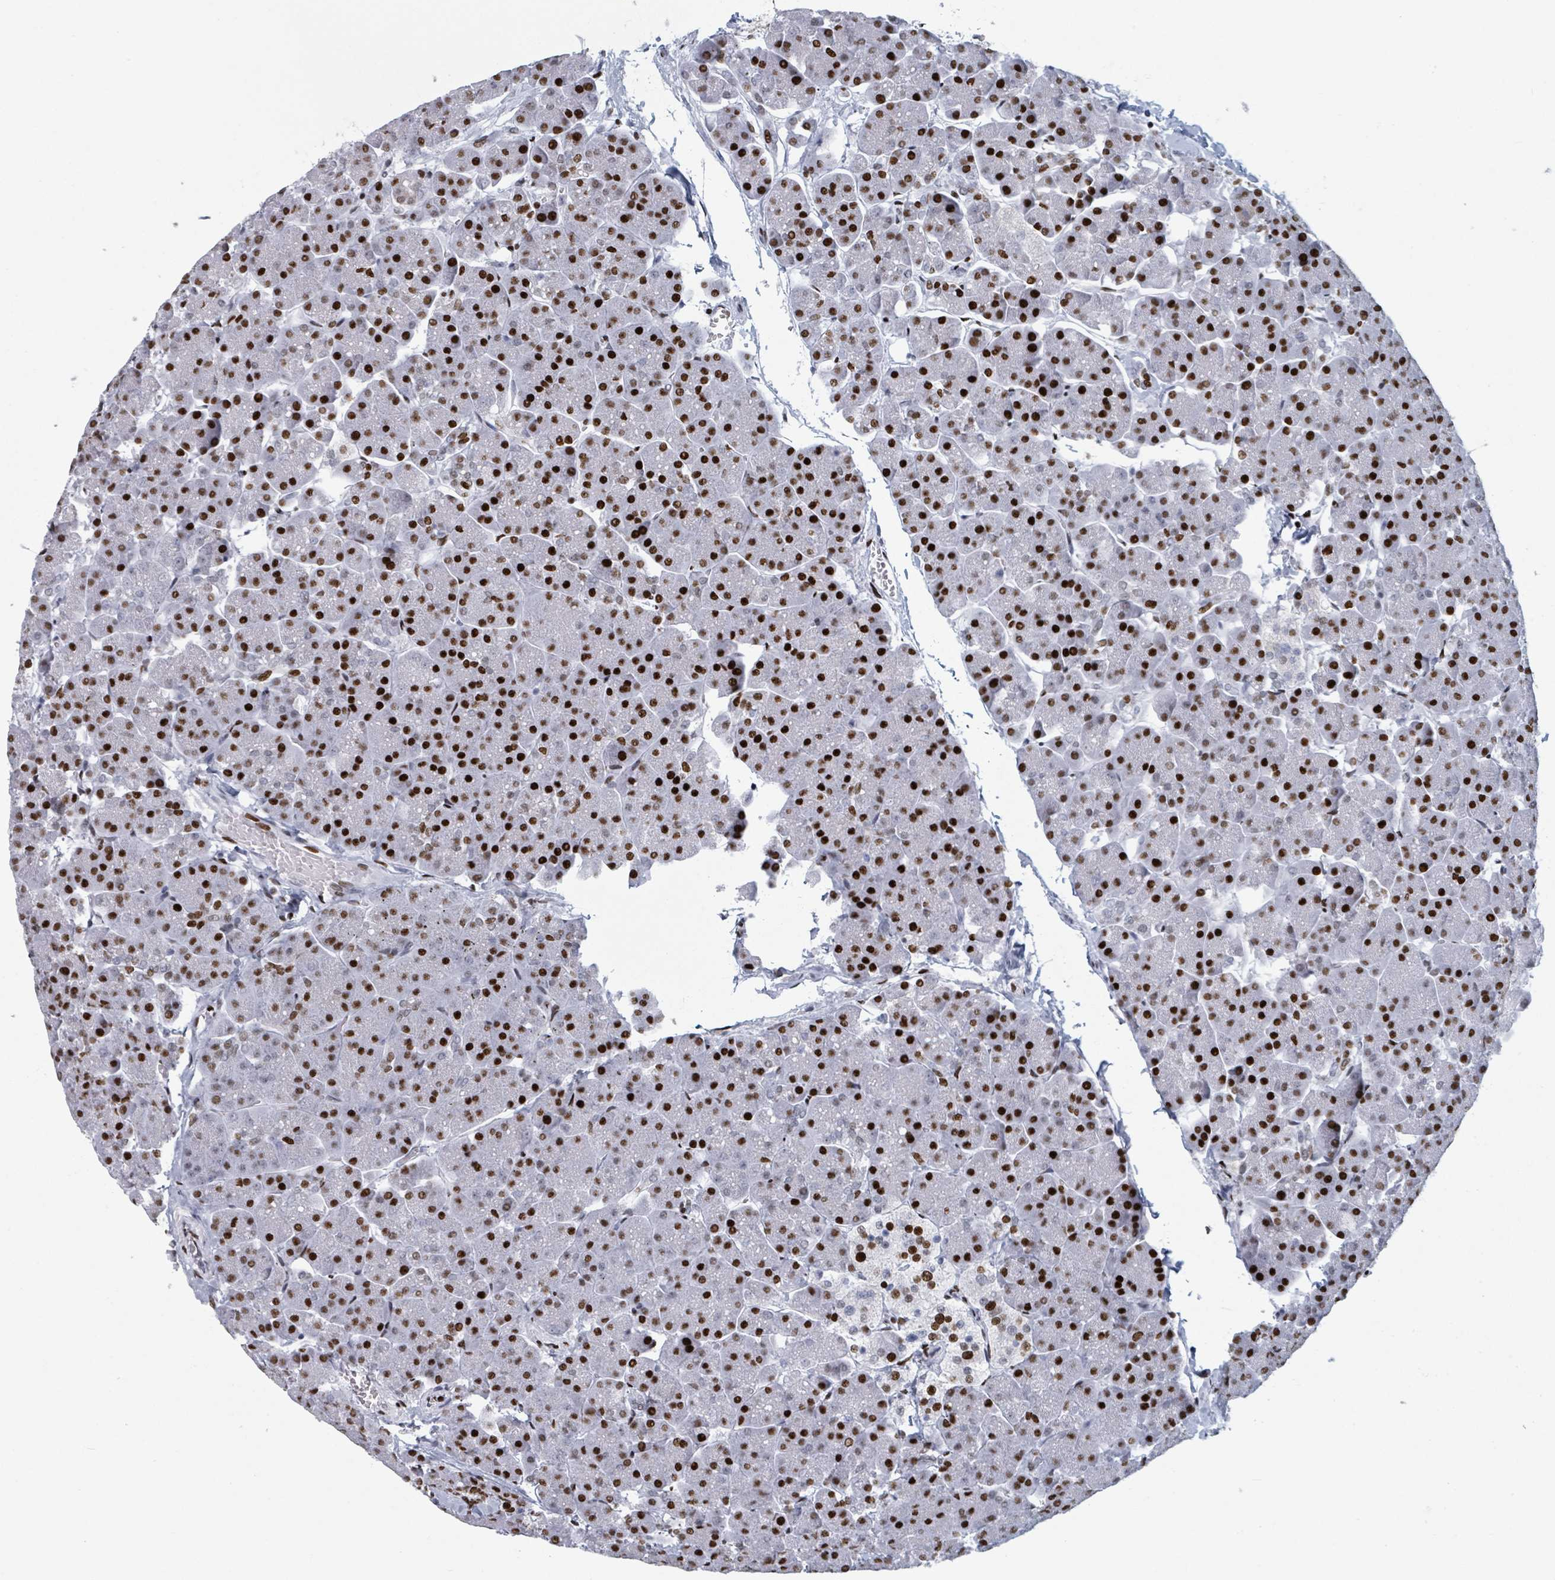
{"staining": {"intensity": "strong", "quantity": ">75%", "location": "nuclear"}, "tissue": "pancreas", "cell_type": "Exocrine glandular cells", "image_type": "normal", "snomed": [{"axis": "morphology", "description": "Normal tissue, NOS"}, {"axis": "topography", "description": "Pancreas"}, {"axis": "topography", "description": "Peripheral nerve tissue"}], "caption": "A high-resolution micrograph shows immunohistochemistry staining of normal pancreas, which shows strong nuclear expression in approximately >75% of exocrine glandular cells.", "gene": "DHX16", "patient": {"sex": "male", "age": 54}}